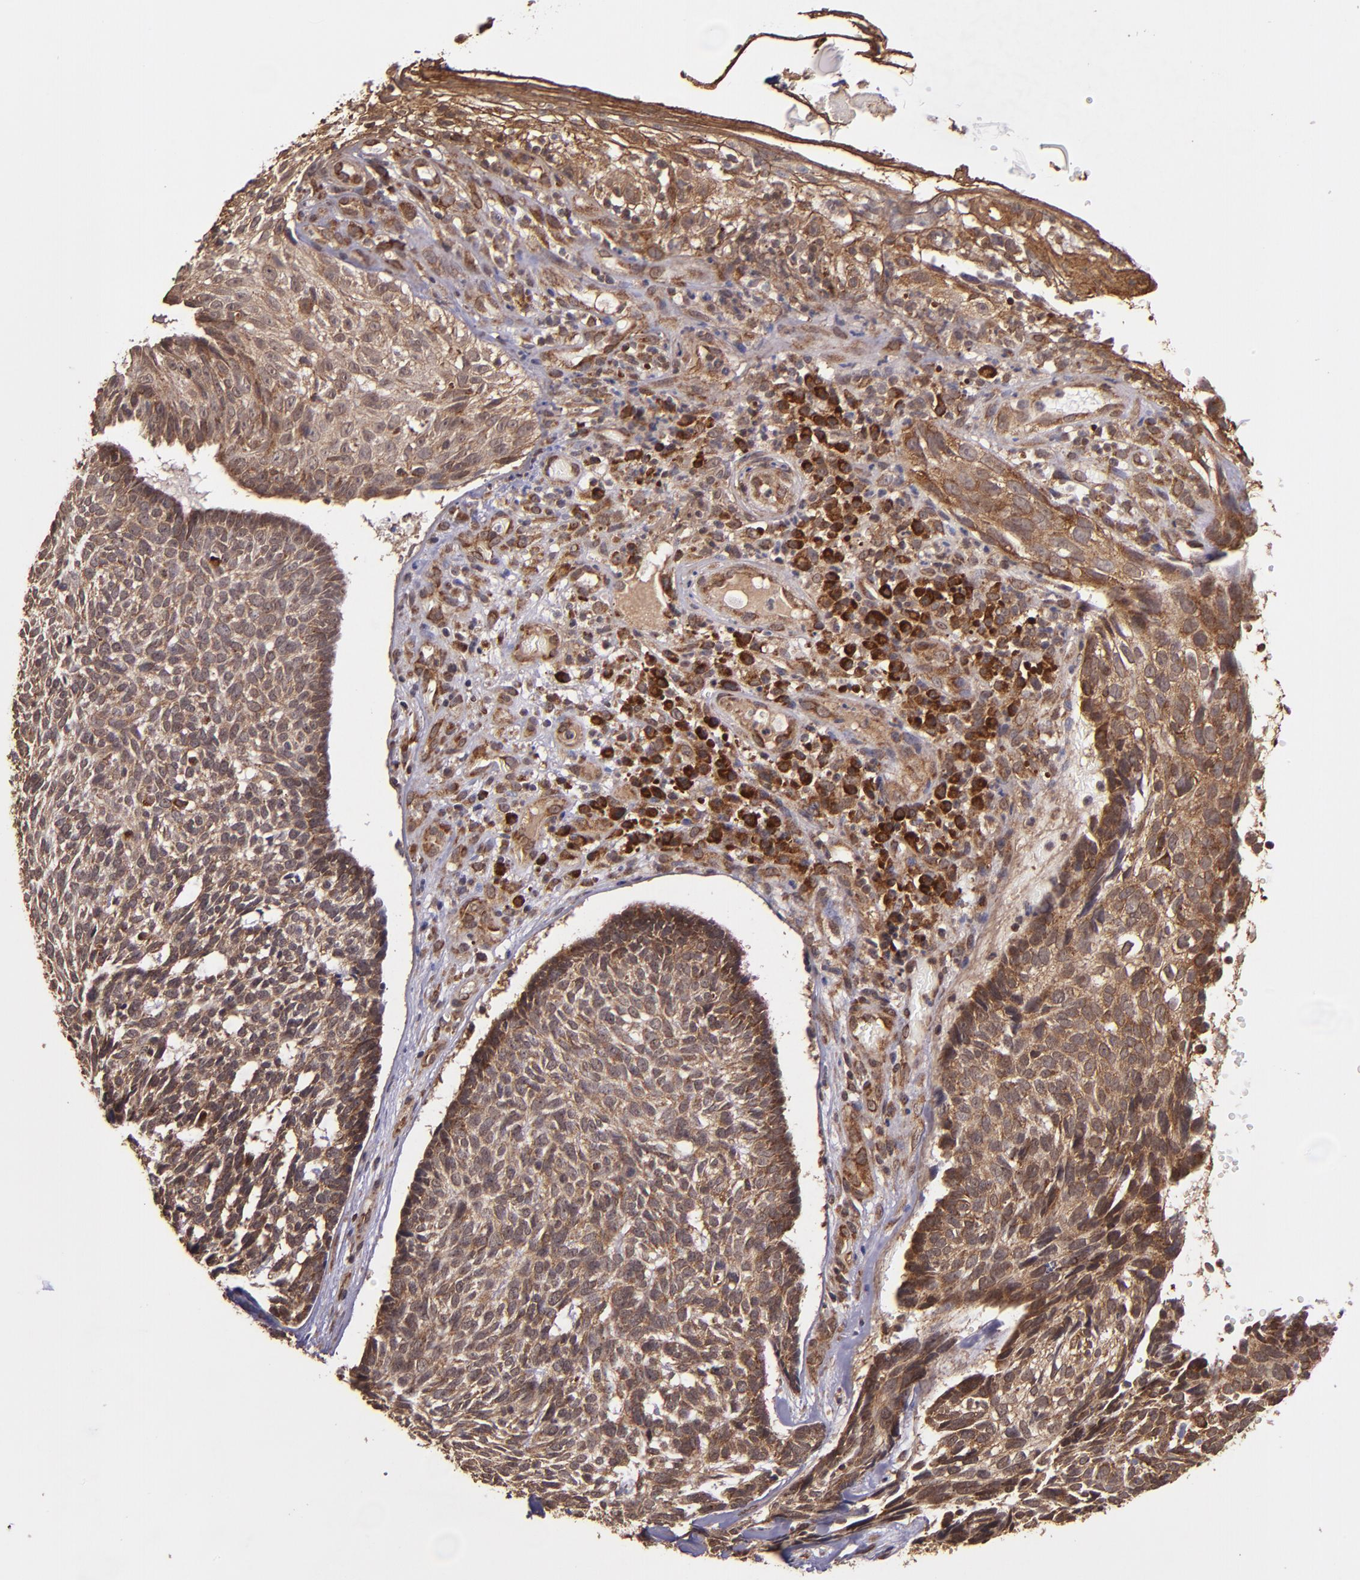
{"staining": {"intensity": "moderate", "quantity": ">75%", "location": "cytoplasmic/membranous"}, "tissue": "skin cancer", "cell_type": "Tumor cells", "image_type": "cancer", "snomed": [{"axis": "morphology", "description": "Basal cell carcinoma"}, {"axis": "topography", "description": "Skin"}], "caption": "Human basal cell carcinoma (skin) stained with a brown dye exhibits moderate cytoplasmic/membranous positive expression in about >75% of tumor cells.", "gene": "USP51", "patient": {"sex": "male", "age": 72}}